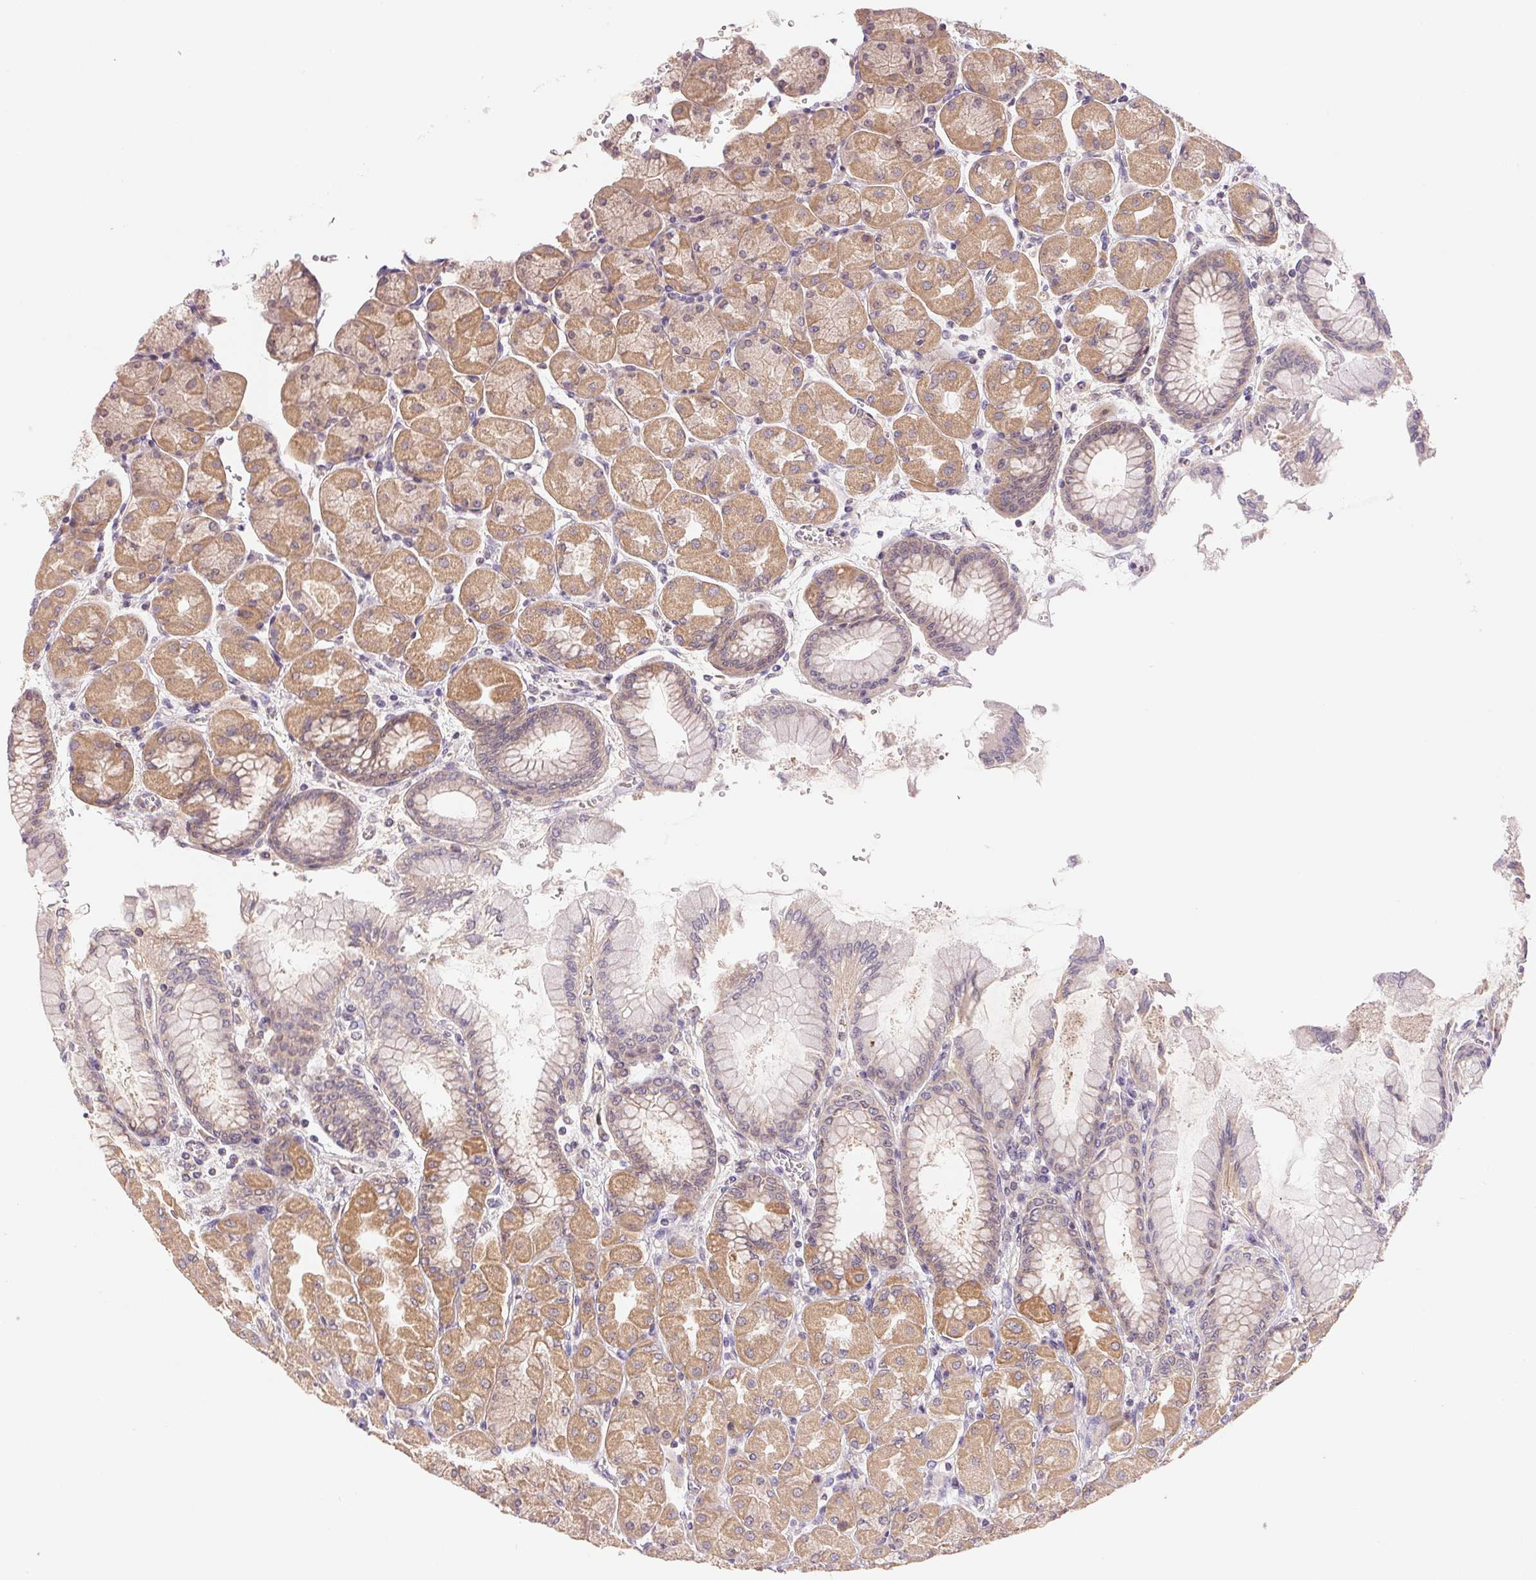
{"staining": {"intensity": "moderate", "quantity": ">75%", "location": "cytoplasmic/membranous"}, "tissue": "stomach", "cell_type": "Glandular cells", "image_type": "normal", "snomed": [{"axis": "morphology", "description": "Normal tissue, NOS"}, {"axis": "topography", "description": "Stomach, upper"}], "caption": "Protein positivity by immunohistochemistry (IHC) displays moderate cytoplasmic/membranous expression in approximately >75% of glandular cells in normal stomach.", "gene": "BNIP5", "patient": {"sex": "female", "age": 56}}